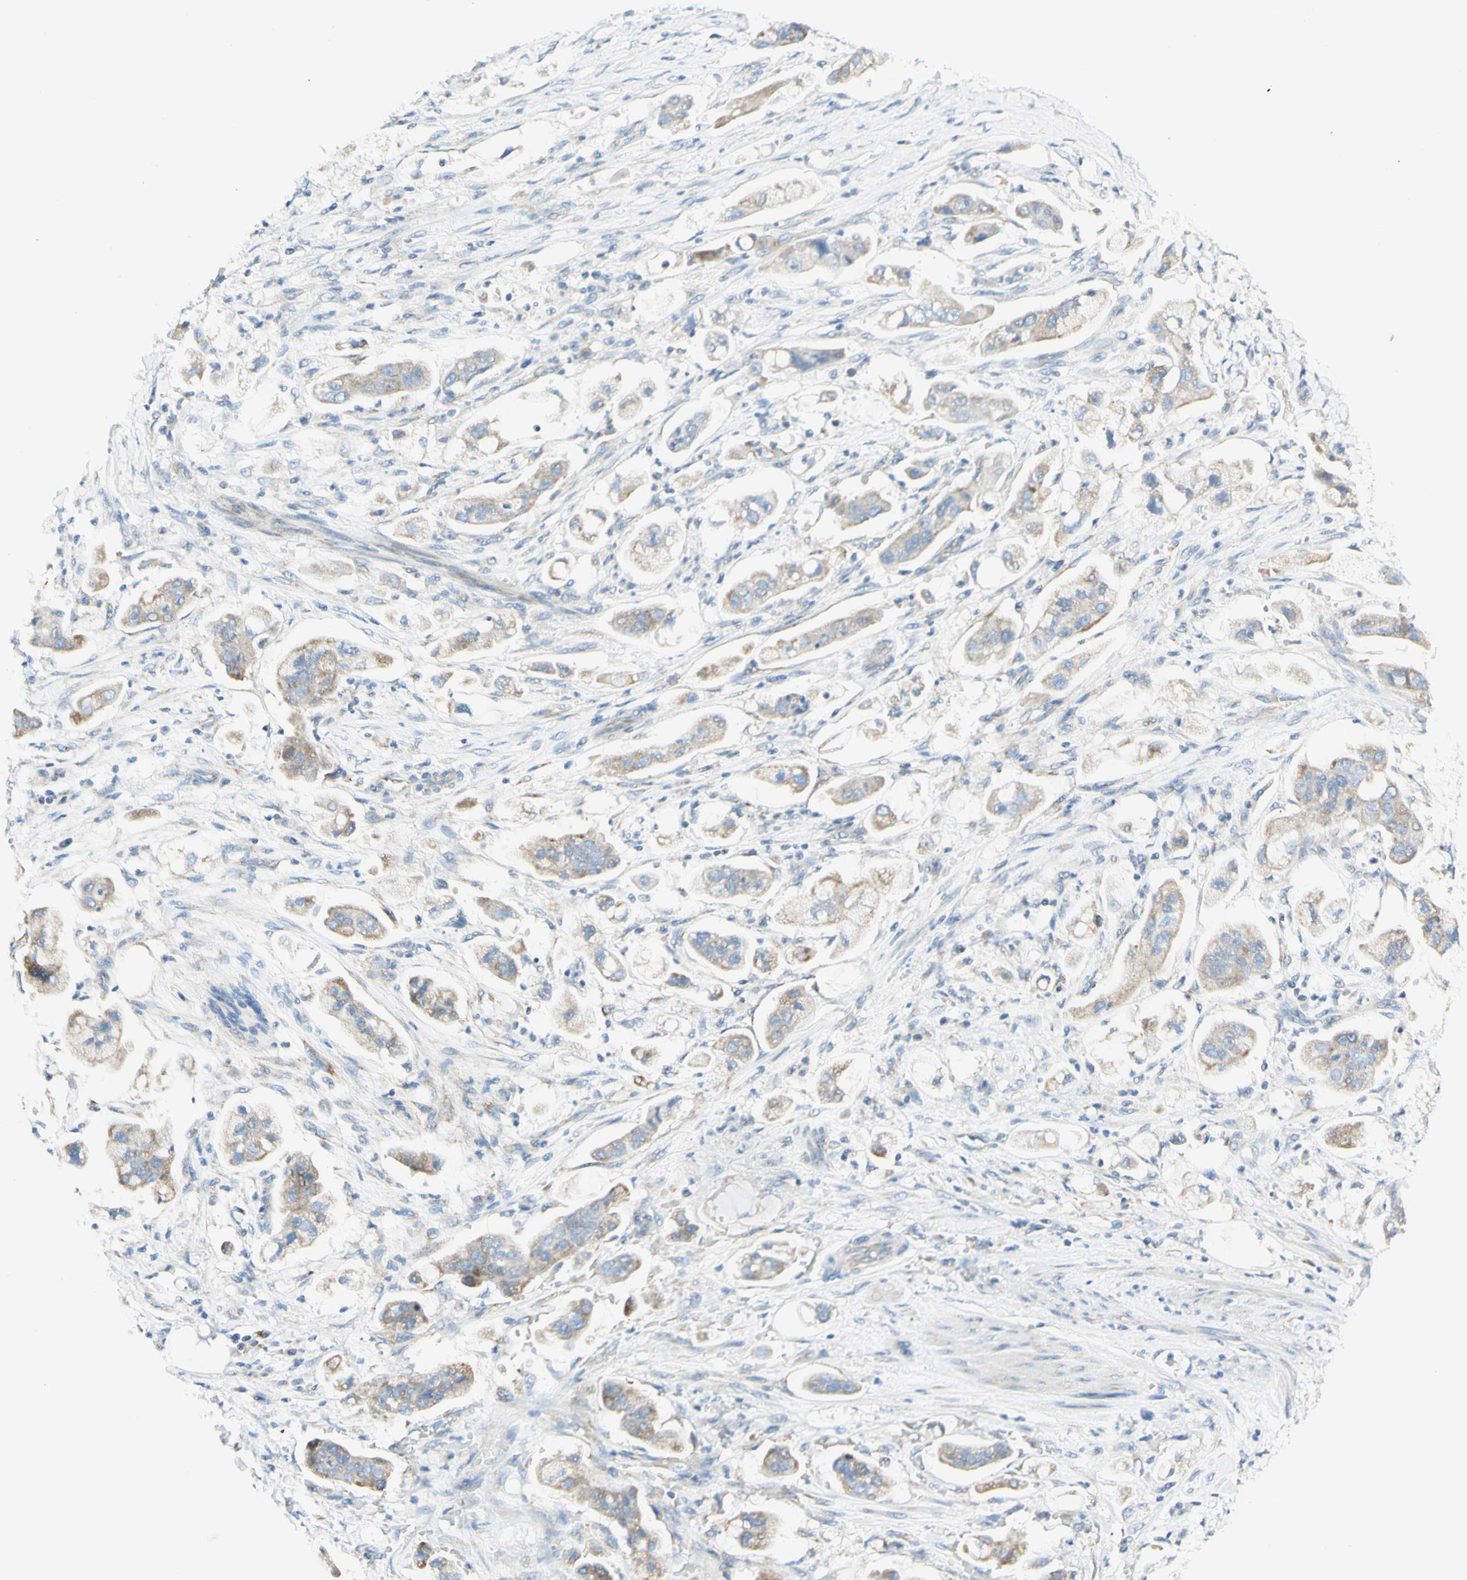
{"staining": {"intensity": "weak", "quantity": ">75%", "location": "cytoplasmic/membranous"}, "tissue": "stomach cancer", "cell_type": "Tumor cells", "image_type": "cancer", "snomed": [{"axis": "morphology", "description": "Adenocarcinoma, NOS"}, {"axis": "topography", "description": "Stomach"}], "caption": "DAB immunohistochemical staining of human adenocarcinoma (stomach) reveals weak cytoplasmic/membranous protein expression in about >75% of tumor cells.", "gene": "ARMC10", "patient": {"sex": "male", "age": 62}}